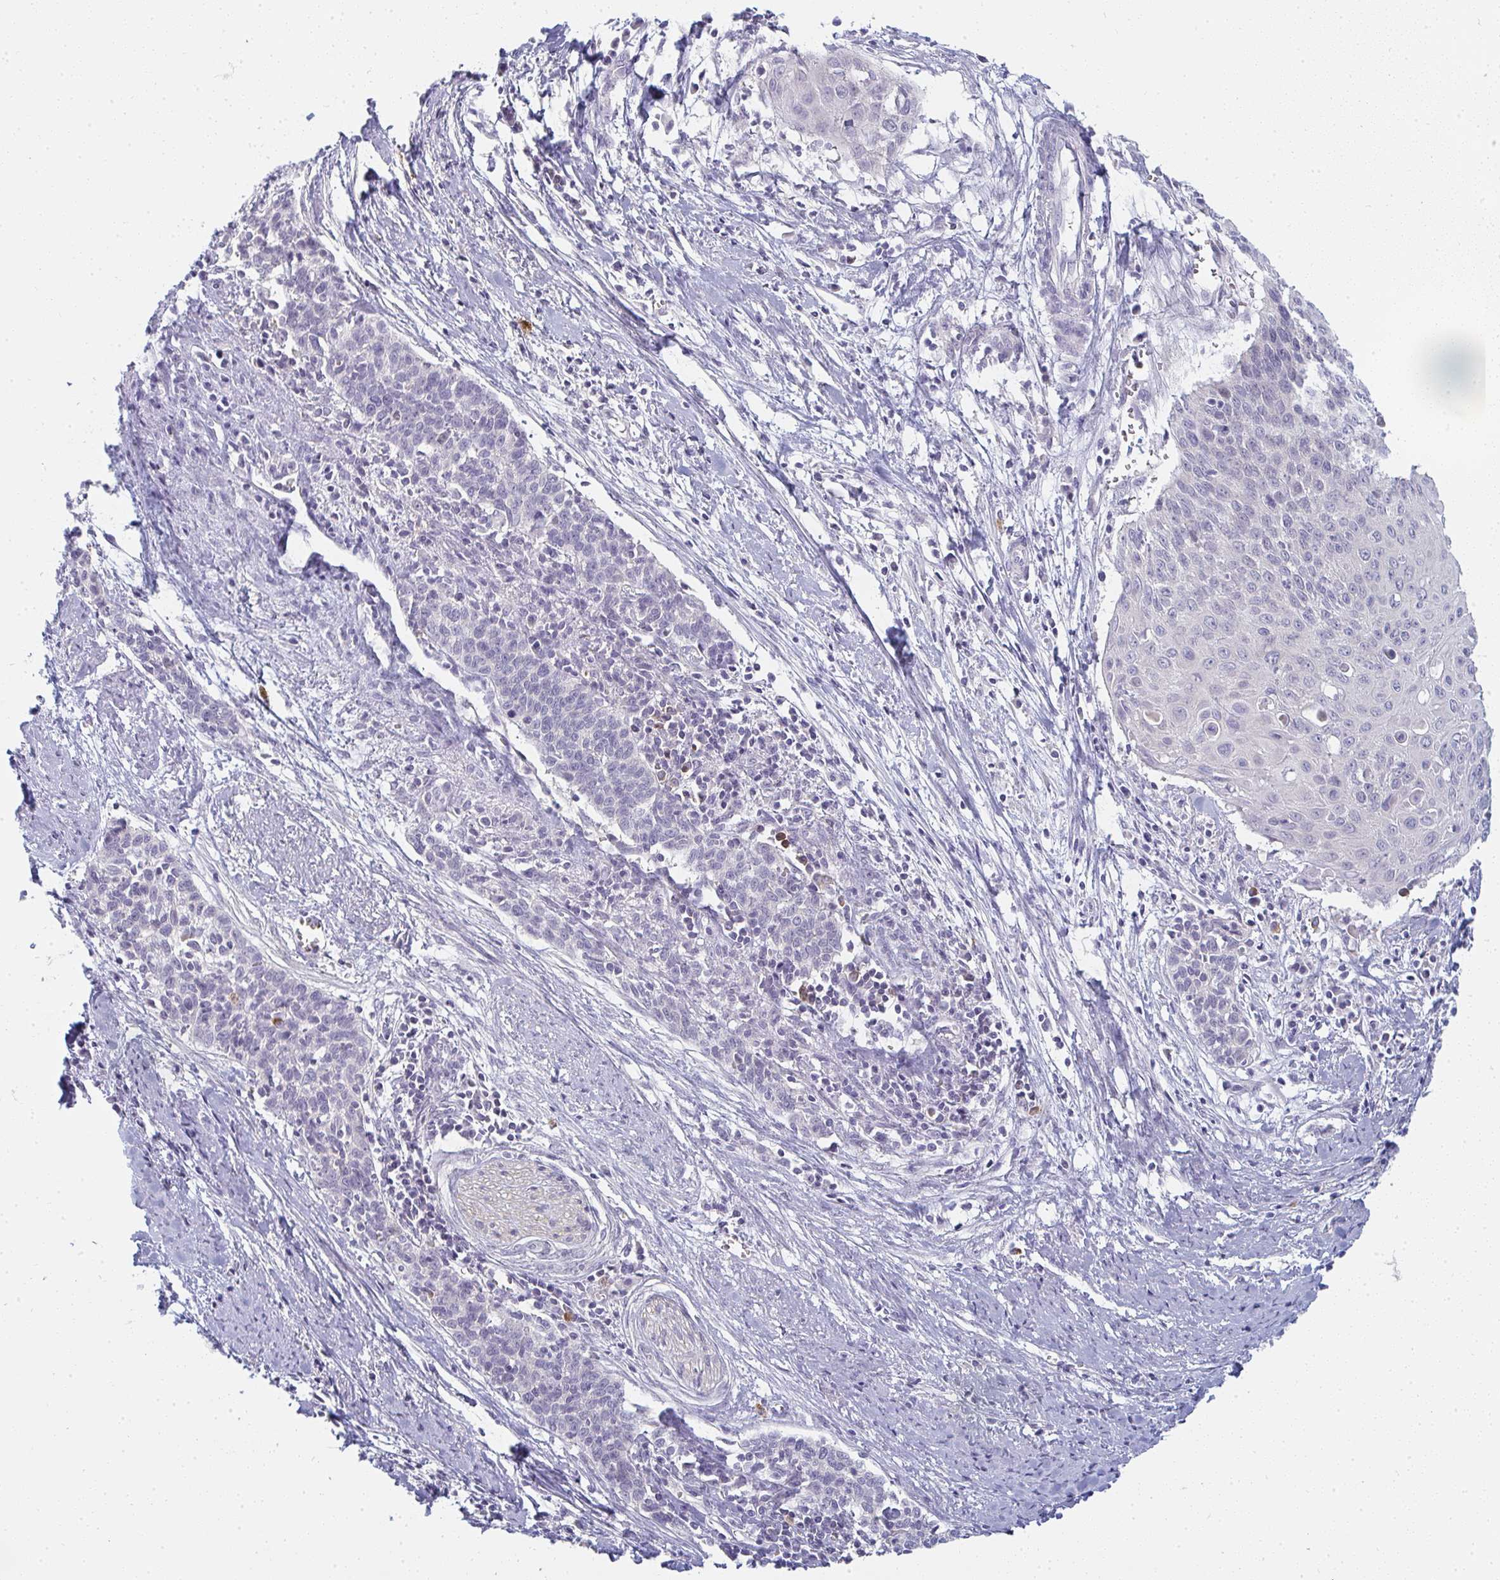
{"staining": {"intensity": "negative", "quantity": "none", "location": "none"}, "tissue": "cervical cancer", "cell_type": "Tumor cells", "image_type": "cancer", "snomed": [{"axis": "morphology", "description": "Squamous cell carcinoma, NOS"}, {"axis": "topography", "description": "Cervix"}], "caption": "A histopathology image of human cervical squamous cell carcinoma is negative for staining in tumor cells. (Brightfield microscopy of DAB immunohistochemistry (IHC) at high magnification).", "gene": "SHB", "patient": {"sex": "female", "age": 39}}